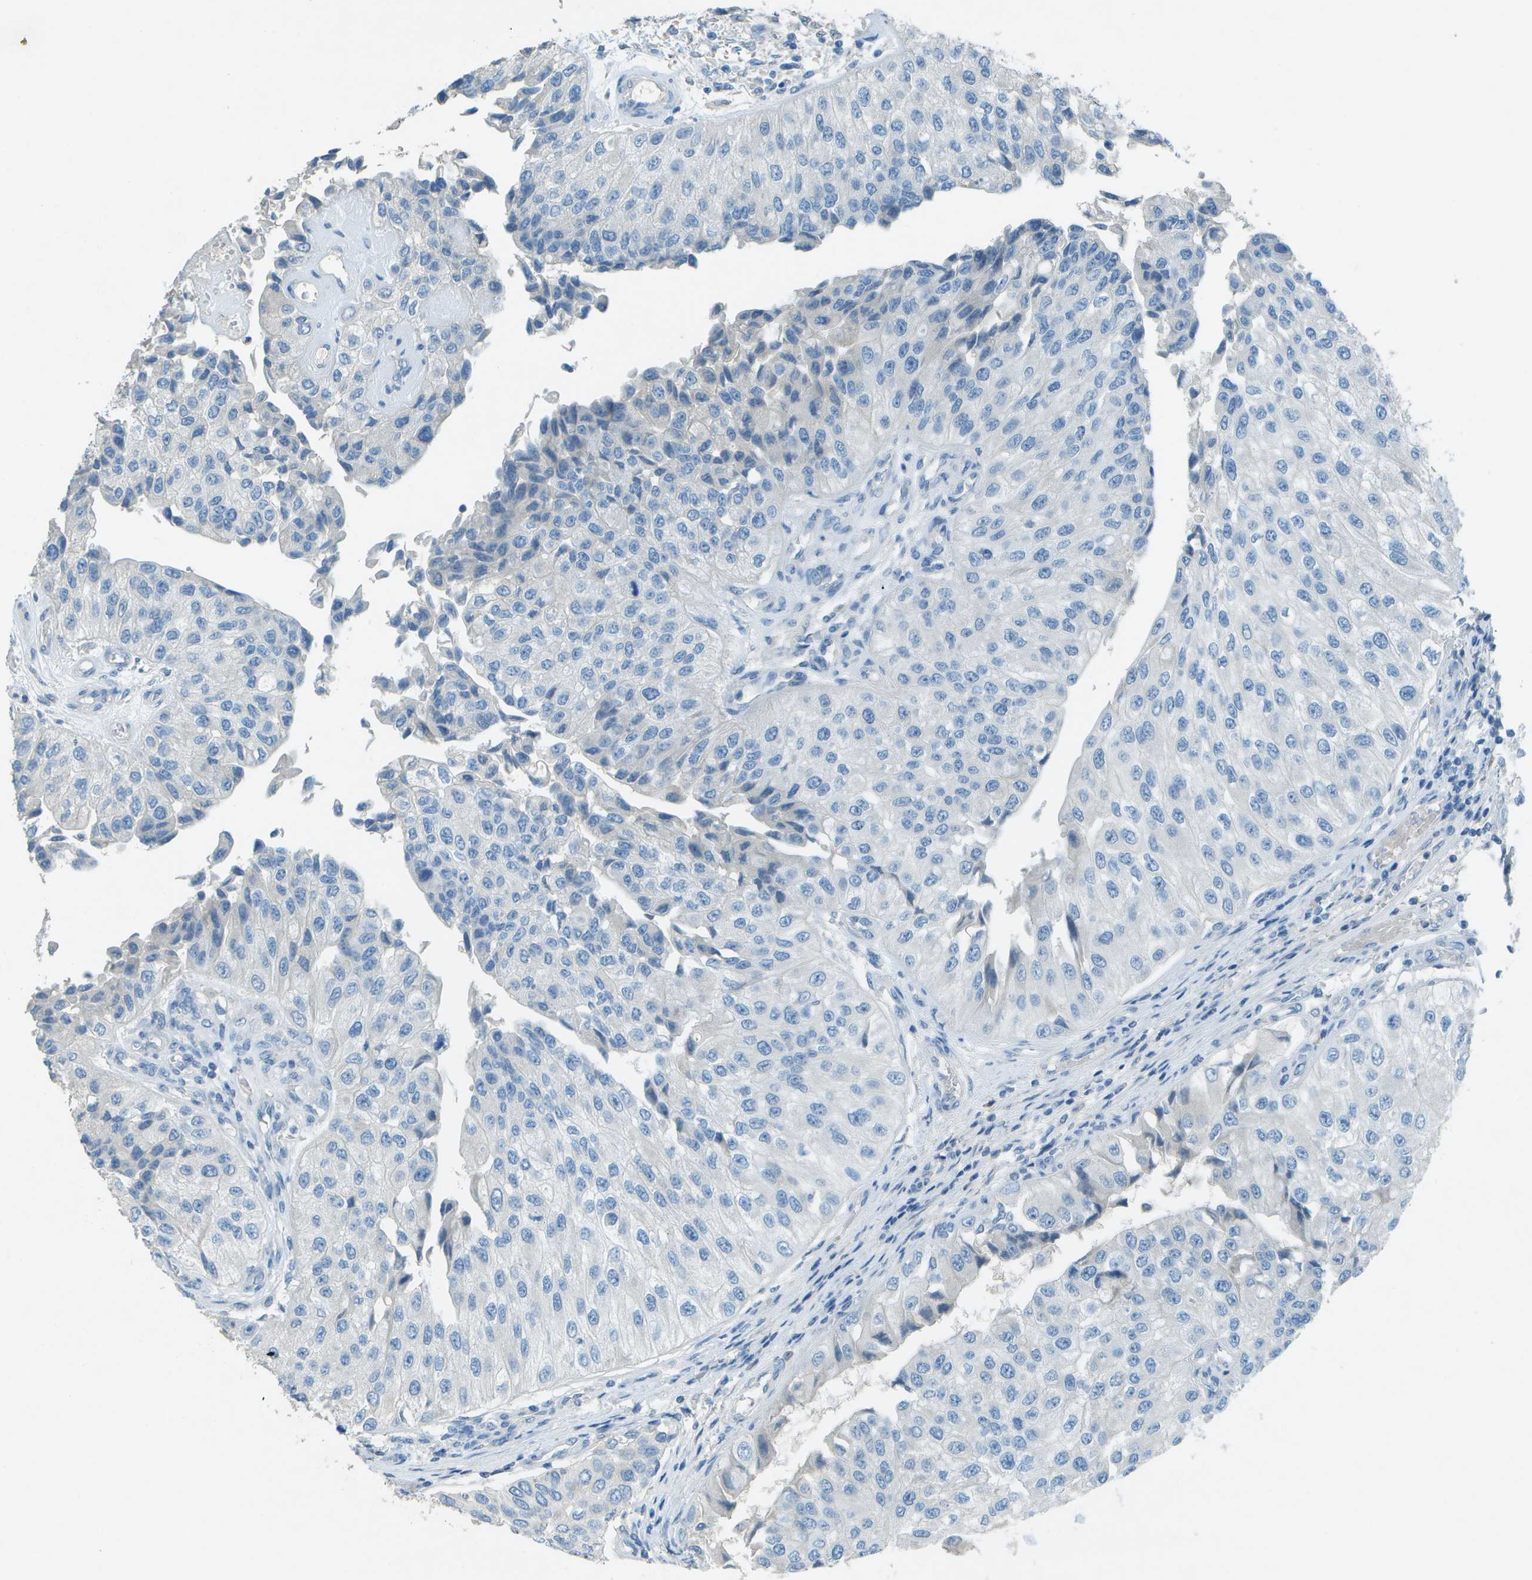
{"staining": {"intensity": "negative", "quantity": "none", "location": "none"}, "tissue": "urothelial cancer", "cell_type": "Tumor cells", "image_type": "cancer", "snomed": [{"axis": "morphology", "description": "Urothelial carcinoma, High grade"}, {"axis": "topography", "description": "Kidney"}, {"axis": "topography", "description": "Urinary bladder"}], "caption": "Tumor cells are negative for brown protein staining in urothelial cancer.", "gene": "LGI2", "patient": {"sex": "male", "age": 77}}